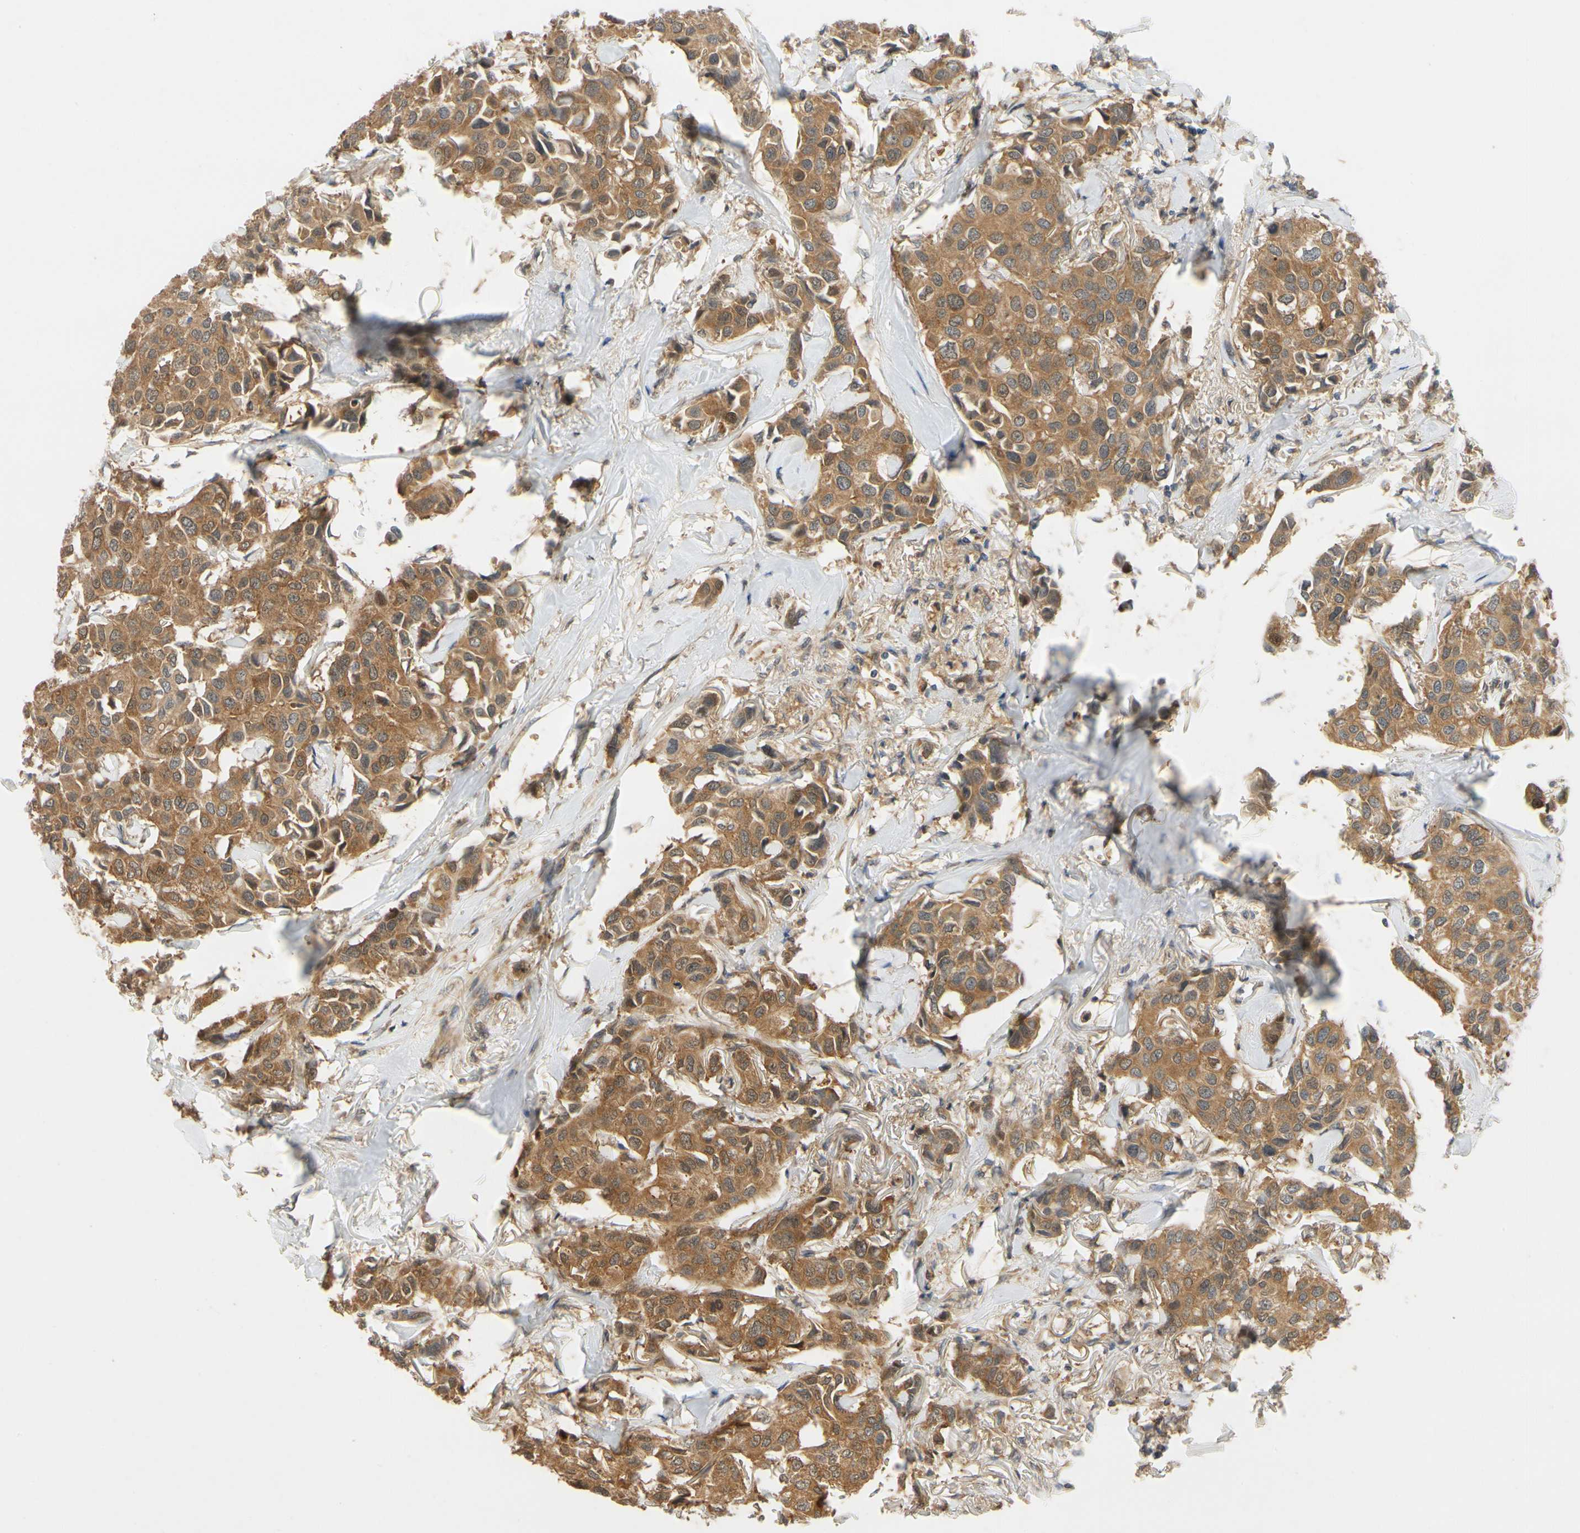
{"staining": {"intensity": "moderate", "quantity": ">75%", "location": "cytoplasmic/membranous"}, "tissue": "breast cancer", "cell_type": "Tumor cells", "image_type": "cancer", "snomed": [{"axis": "morphology", "description": "Duct carcinoma"}, {"axis": "topography", "description": "Breast"}], "caption": "Brown immunohistochemical staining in human intraductal carcinoma (breast) demonstrates moderate cytoplasmic/membranous staining in approximately >75% of tumor cells.", "gene": "TDRP", "patient": {"sex": "female", "age": 80}}